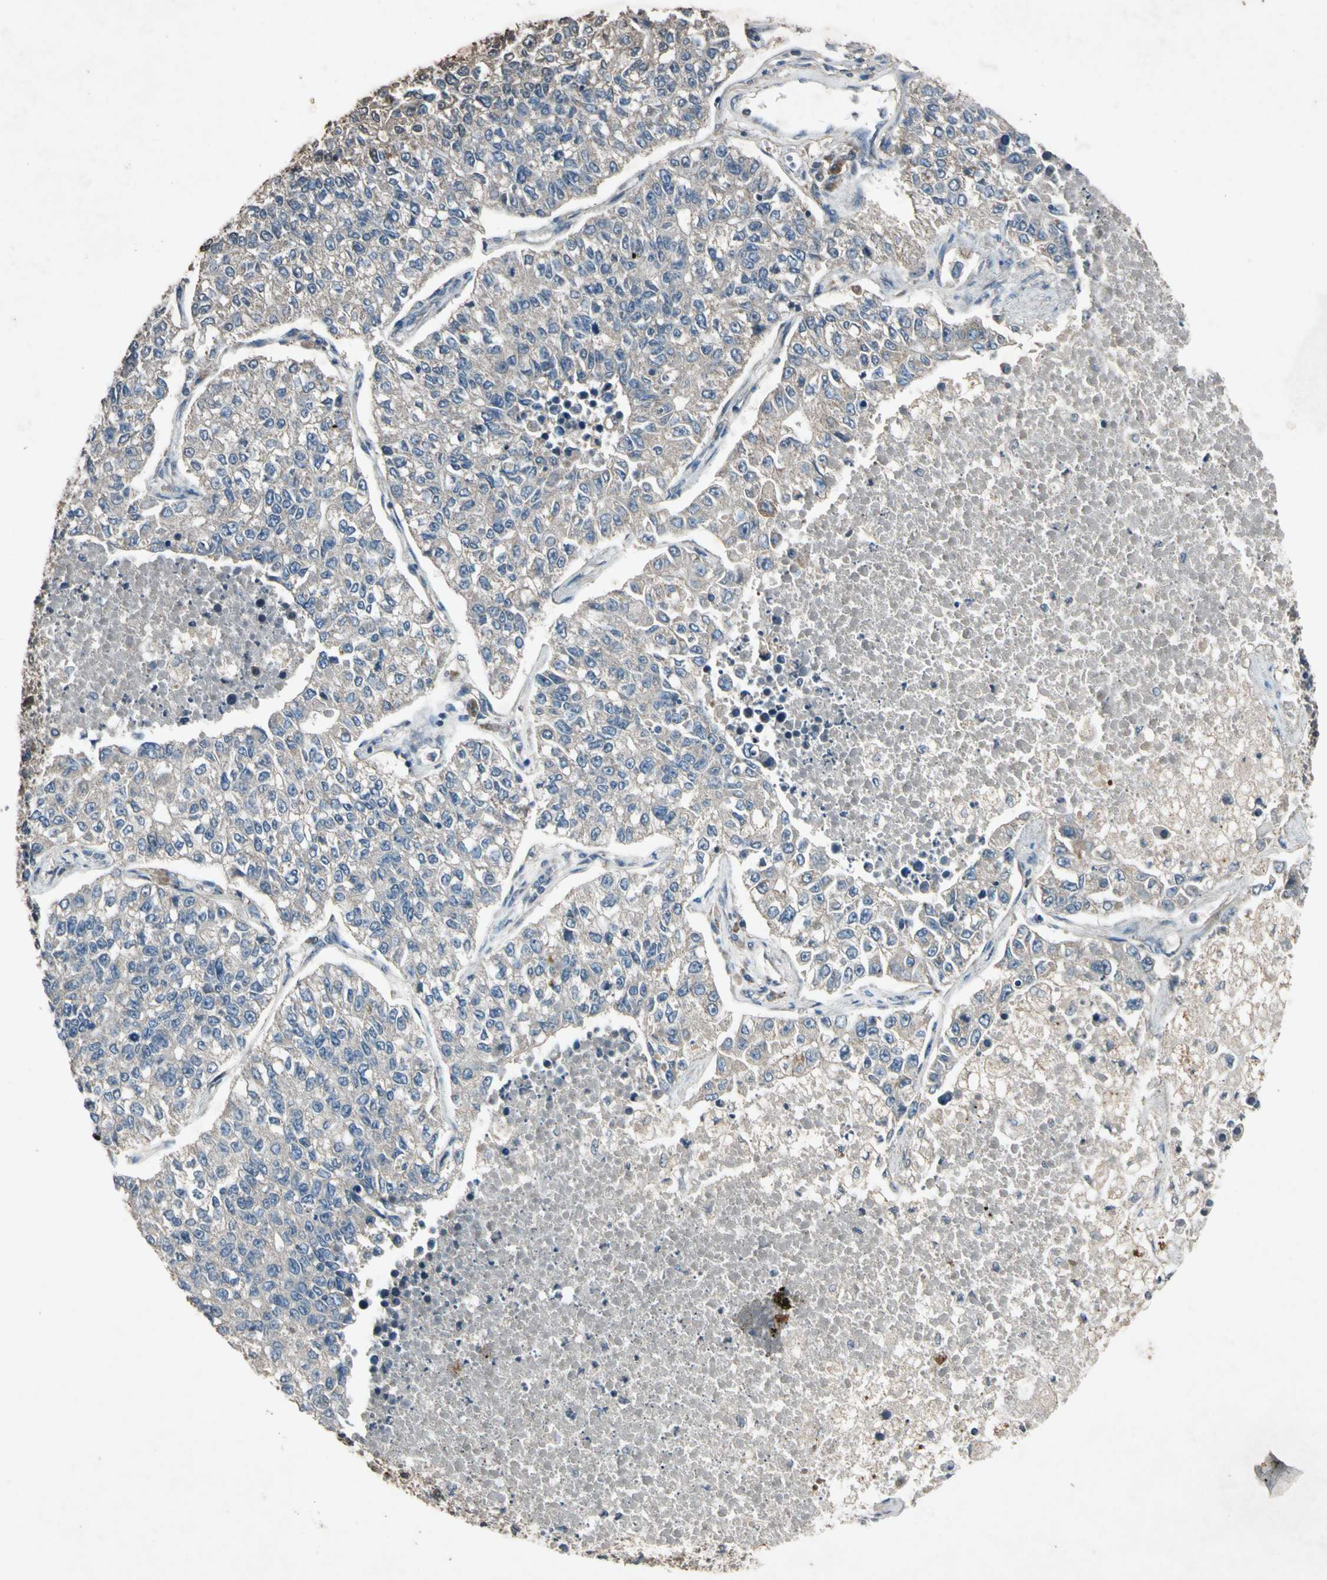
{"staining": {"intensity": "weak", "quantity": "25%-75%", "location": "cytoplasmic/membranous"}, "tissue": "lung cancer", "cell_type": "Tumor cells", "image_type": "cancer", "snomed": [{"axis": "morphology", "description": "Adenocarcinoma, NOS"}, {"axis": "topography", "description": "Lung"}], "caption": "Weak cytoplasmic/membranous protein expression is identified in approximately 25%-75% of tumor cells in lung cancer (adenocarcinoma). The protein is stained brown, and the nuclei are stained in blue (DAB IHC with brightfield microscopy, high magnification).", "gene": "GPLD1", "patient": {"sex": "male", "age": 49}}